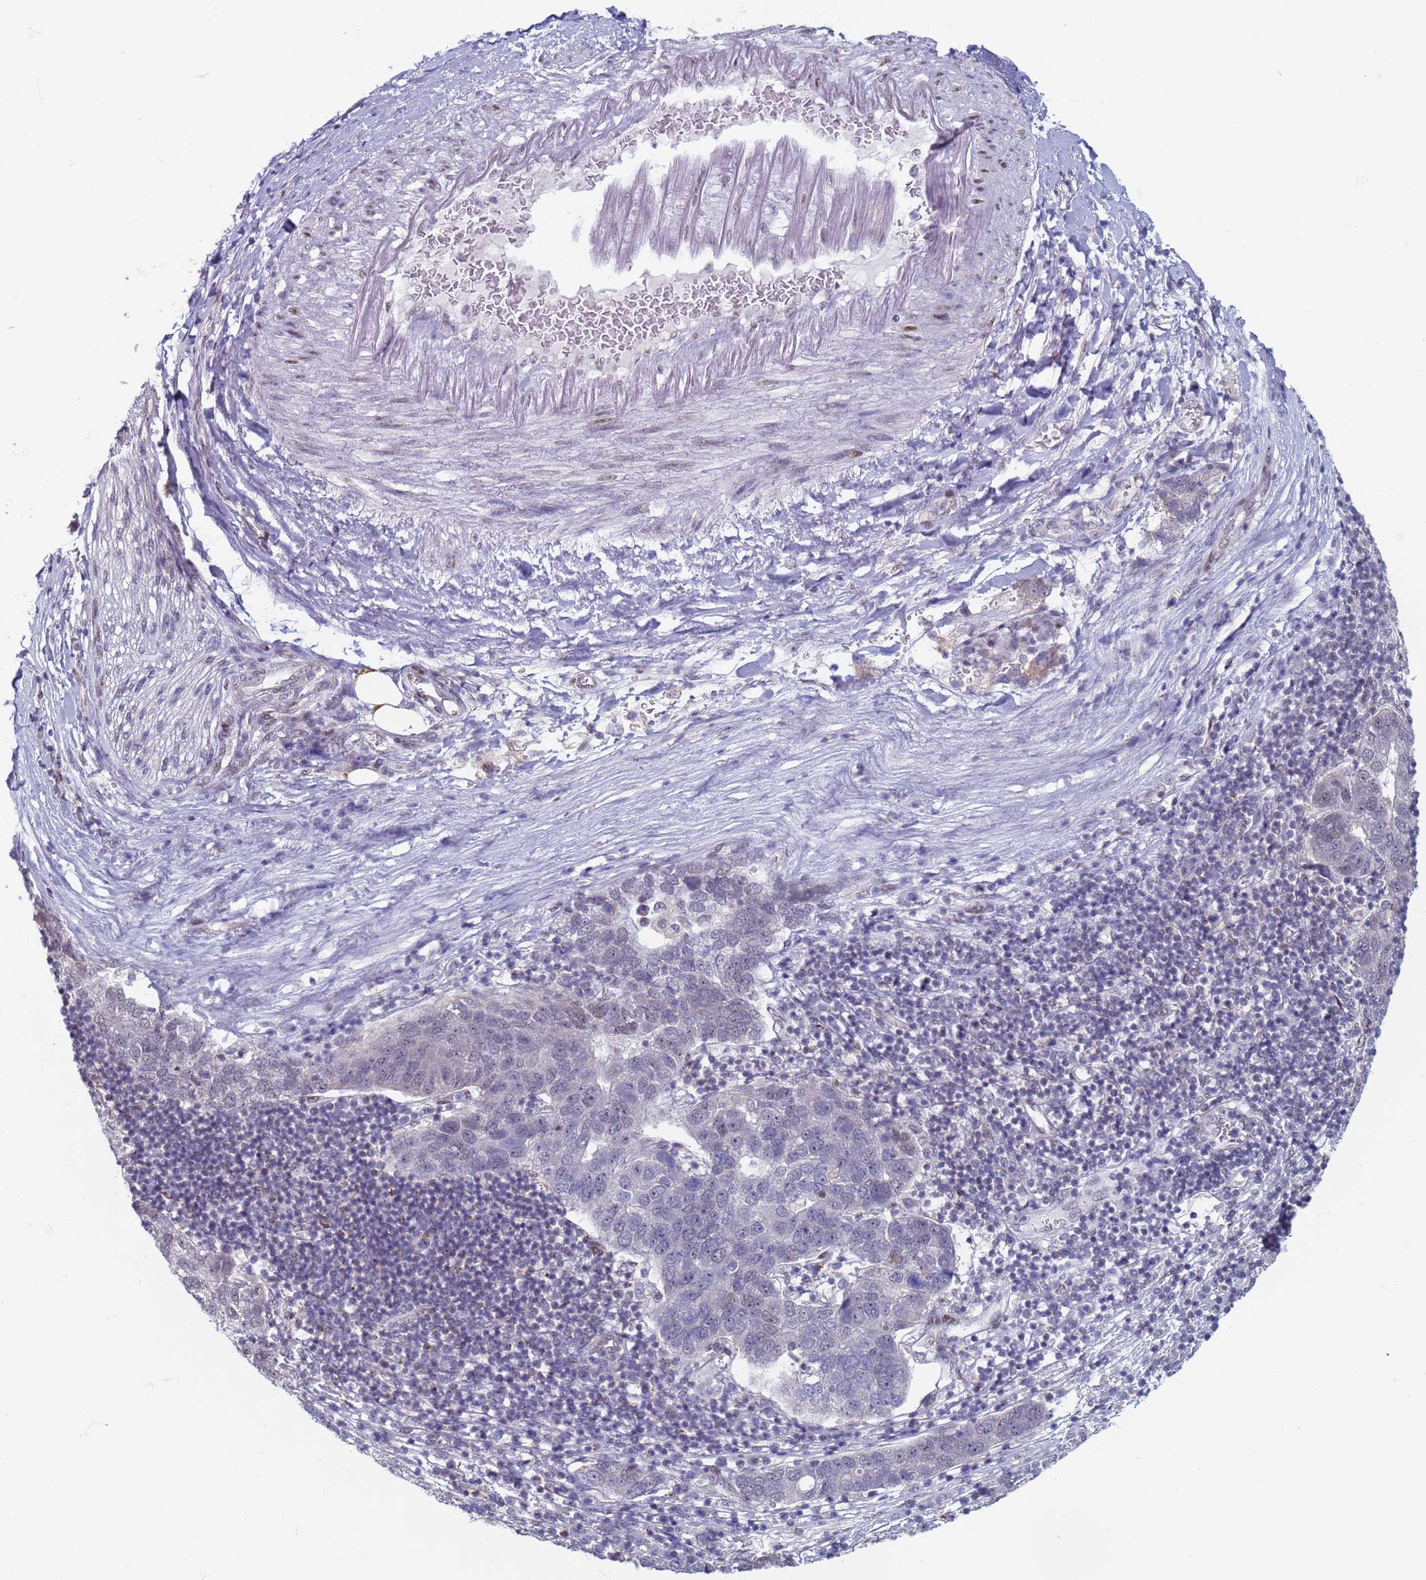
{"staining": {"intensity": "negative", "quantity": "none", "location": "none"}, "tissue": "pancreatic cancer", "cell_type": "Tumor cells", "image_type": "cancer", "snomed": [{"axis": "morphology", "description": "Adenocarcinoma, NOS"}, {"axis": "topography", "description": "Pancreas"}], "caption": "Immunohistochemistry image of human adenocarcinoma (pancreatic) stained for a protein (brown), which demonstrates no positivity in tumor cells. (IHC, brightfield microscopy, high magnification).", "gene": "SAE1", "patient": {"sex": "female", "age": 61}}